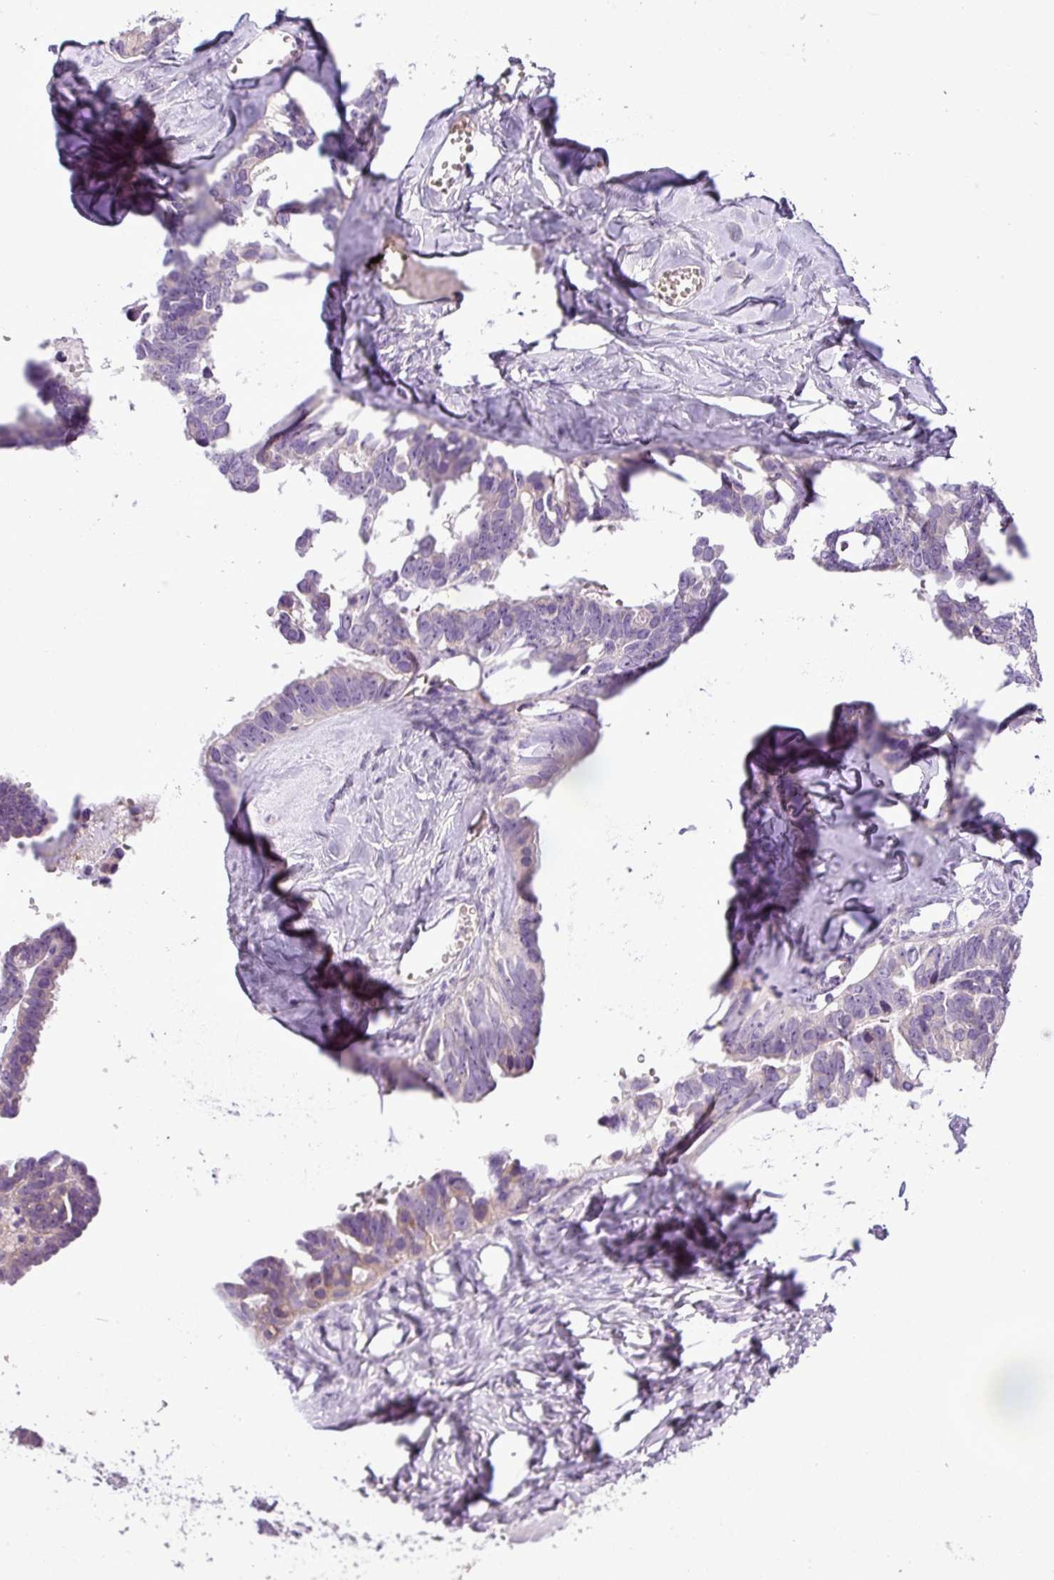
{"staining": {"intensity": "weak", "quantity": "<25%", "location": "cytoplasmic/membranous"}, "tissue": "ovarian cancer", "cell_type": "Tumor cells", "image_type": "cancer", "snomed": [{"axis": "morphology", "description": "Cystadenocarcinoma, serous, NOS"}, {"axis": "topography", "description": "Ovary"}], "caption": "Tumor cells are negative for brown protein staining in ovarian serous cystadenocarcinoma.", "gene": "MOCS3", "patient": {"sex": "female", "age": 69}}